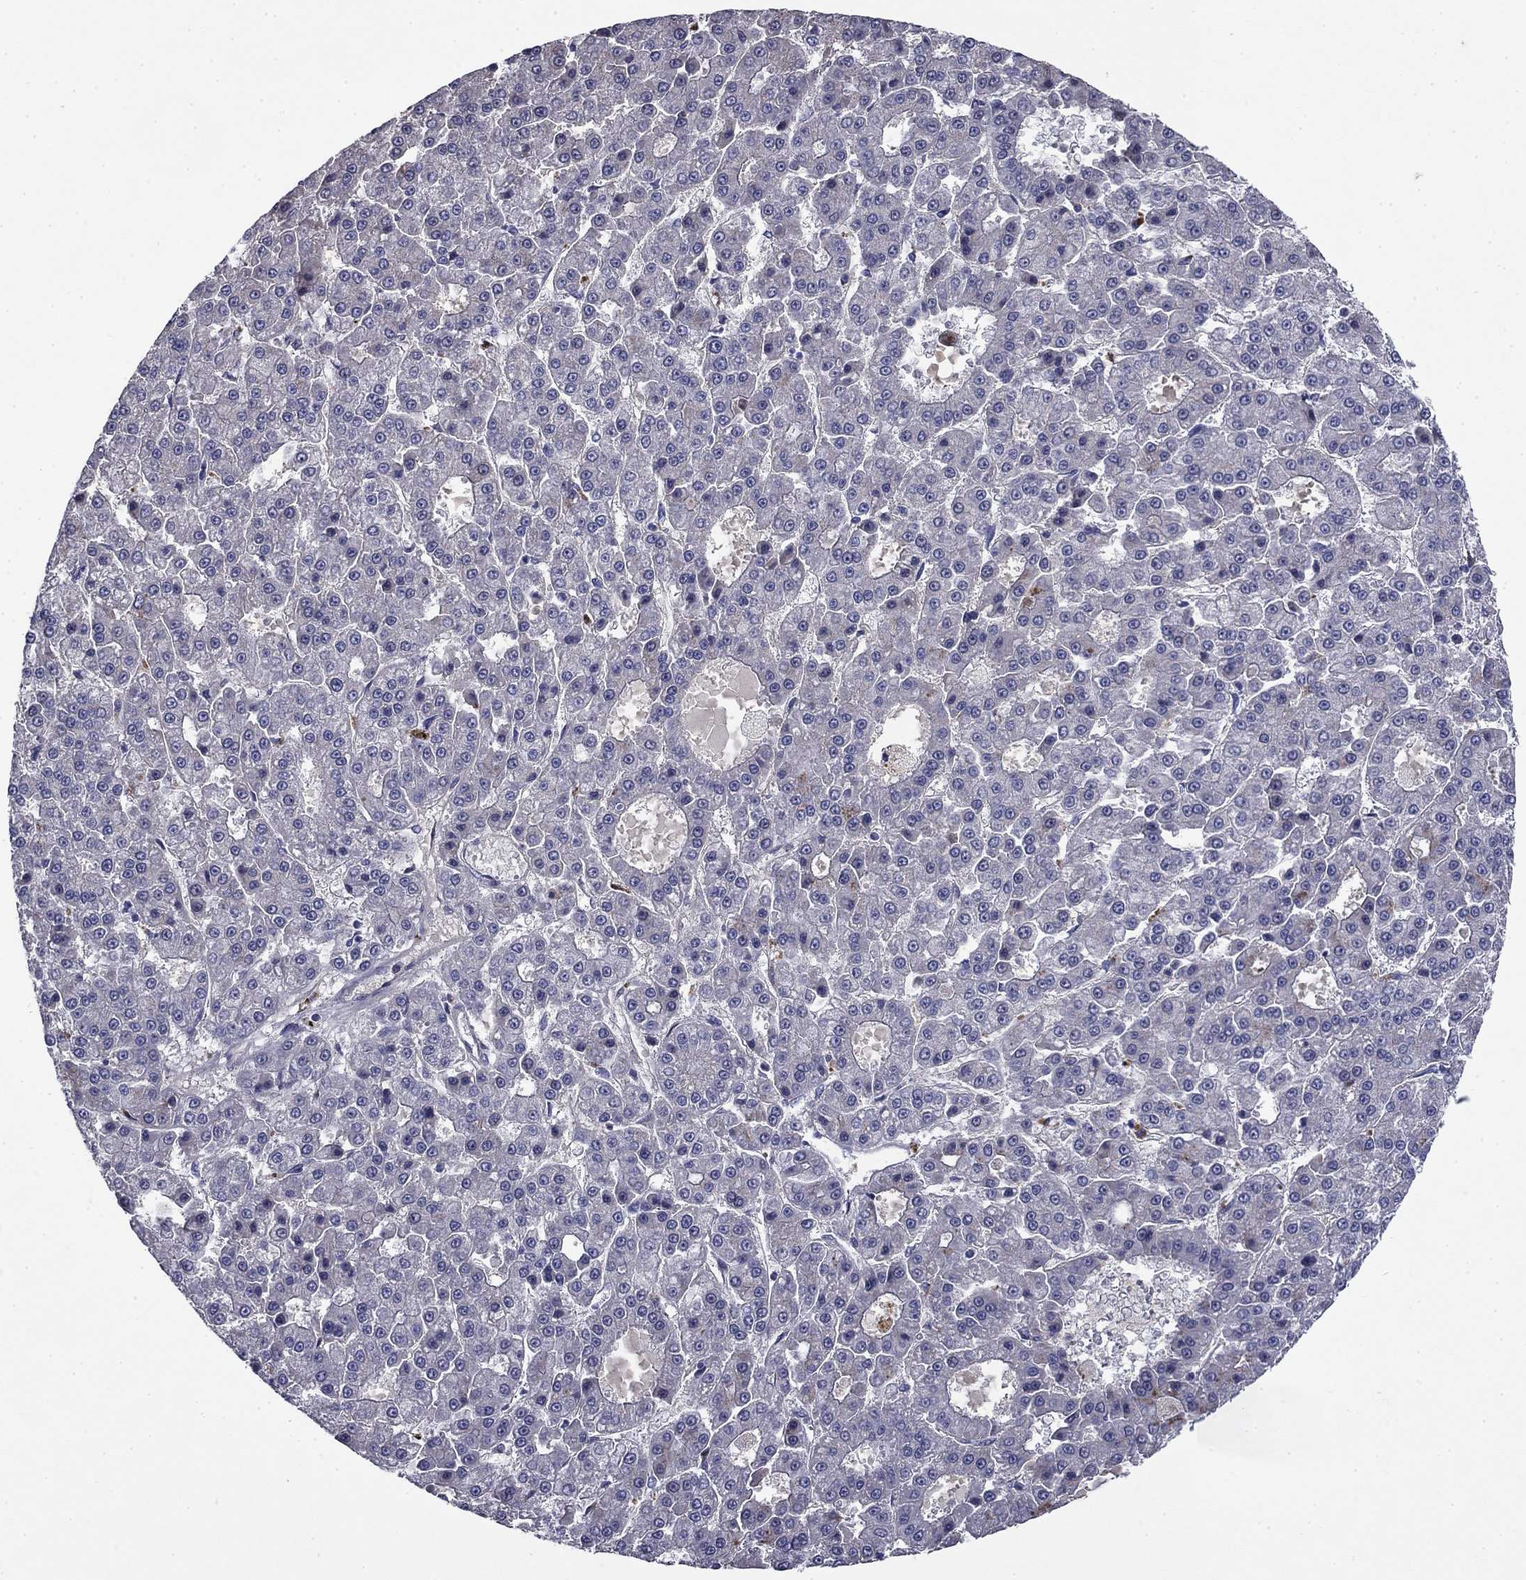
{"staining": {"intensity": "negative", "quantity": "none", "location": "none"}, "tissue": "liver cancer", "cell_type": "Tumor cells", "image_type": "cancer", "snomed": [{"axis": "morphology", "description": "Carcinoma, Hepatocellular, NOS"}, {"axis": "topography", "description": "Liver"}], "caption": "Tumor cells show no significant positivity in hepatocellular carcinoma (liver).", "gene": "COL2A1", "patient": {"sex": "male", "age": 70}}